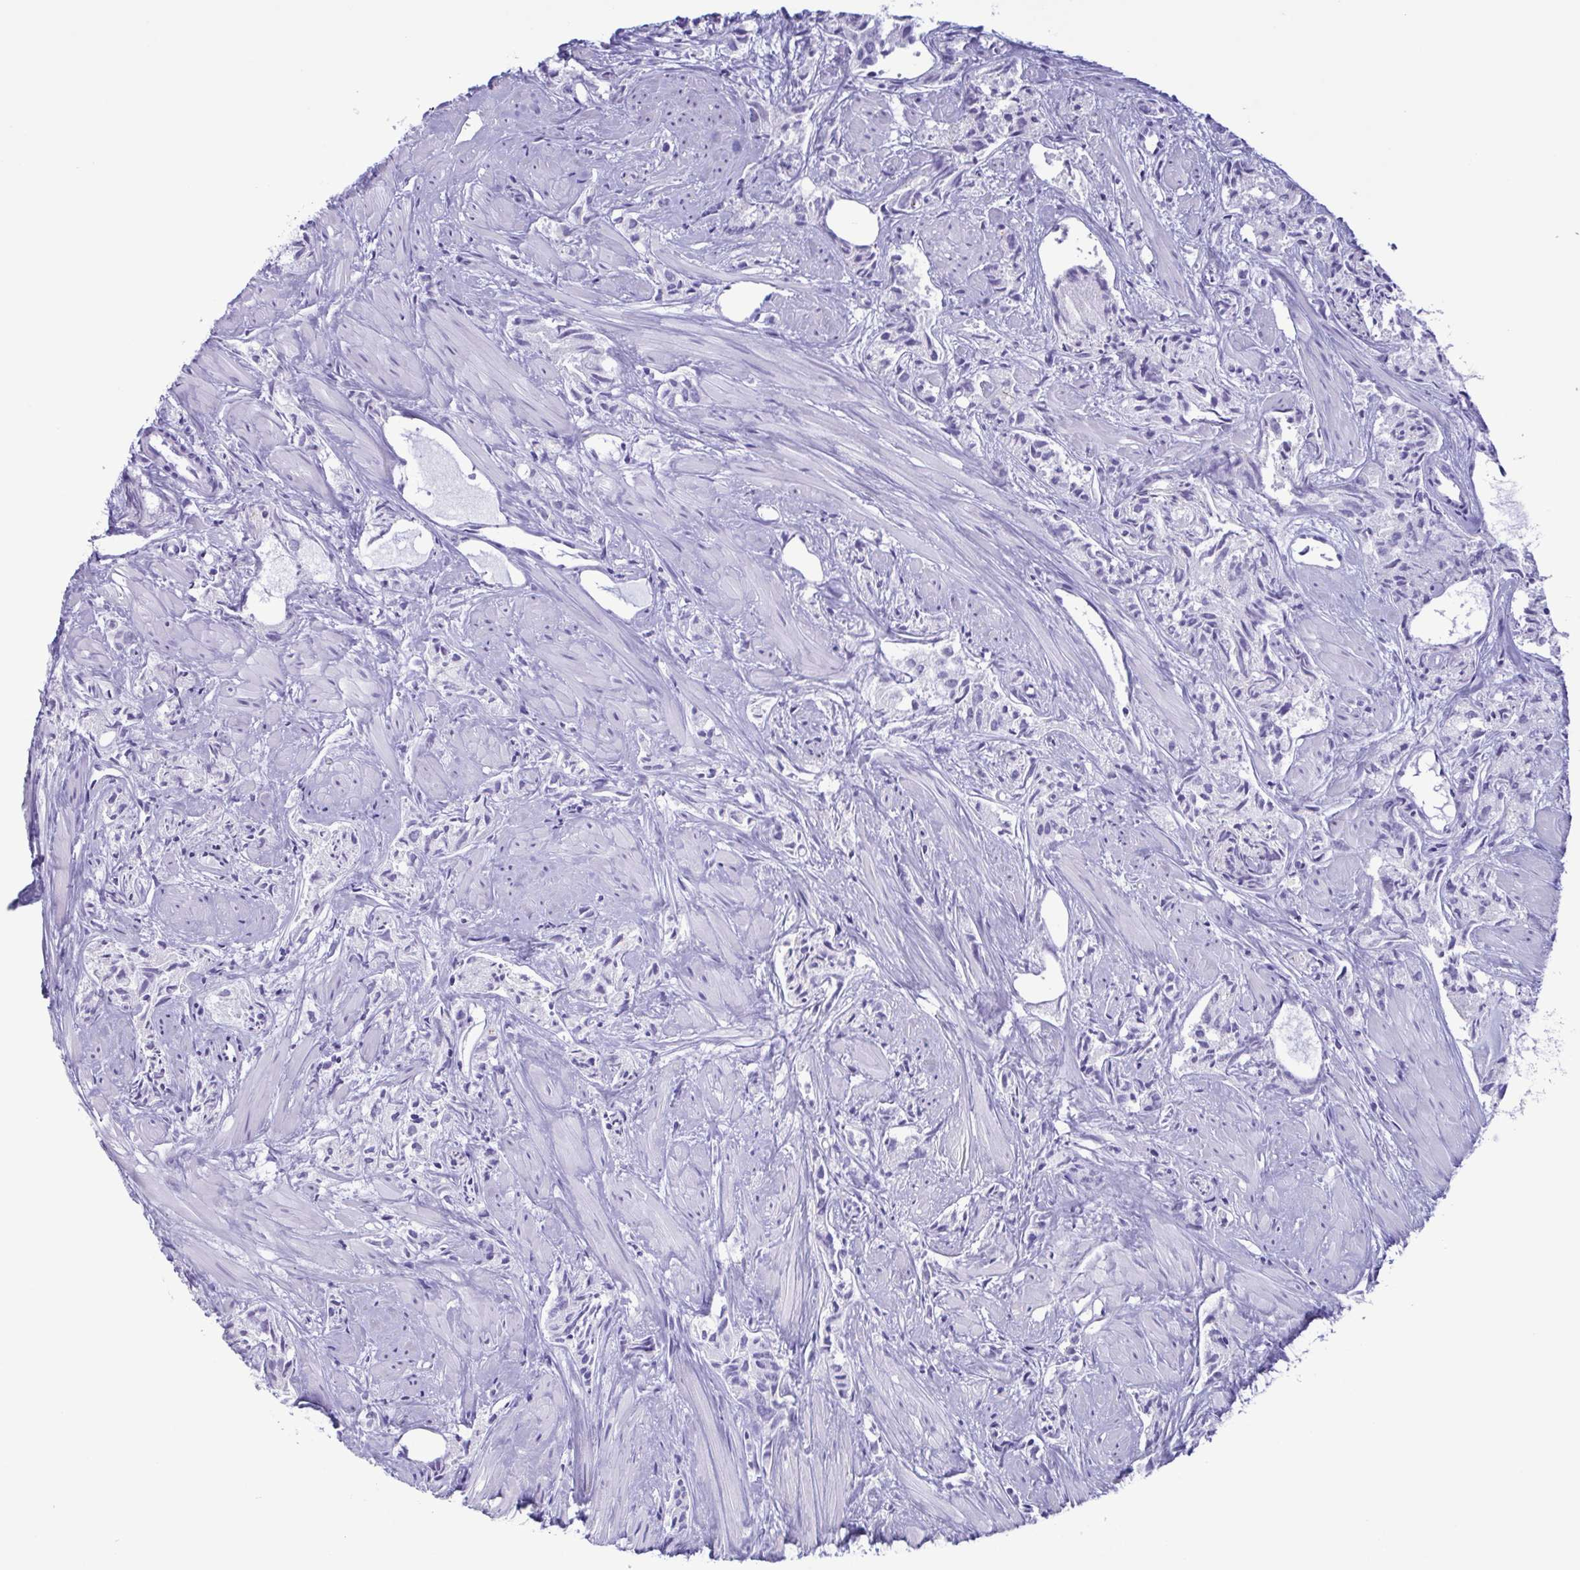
{"staining": {"intensity": "negative", "quantity": "none", "location": "none"}, "tissue": "prostate cancer", "cell_type": "Tumor cells", "image_type": "cancer", "snomed": [{"axis": "morphology", "description": "Adenocarcinoma, High grade"}, {"axis": "topography", "description": "Prostate"}], "caption": "There is no significant staining in tumor cells of high-grade adenocarcinoma (prostate).", "gene": "TSPY2", "patient": {"sex": "male", "age": 58}}